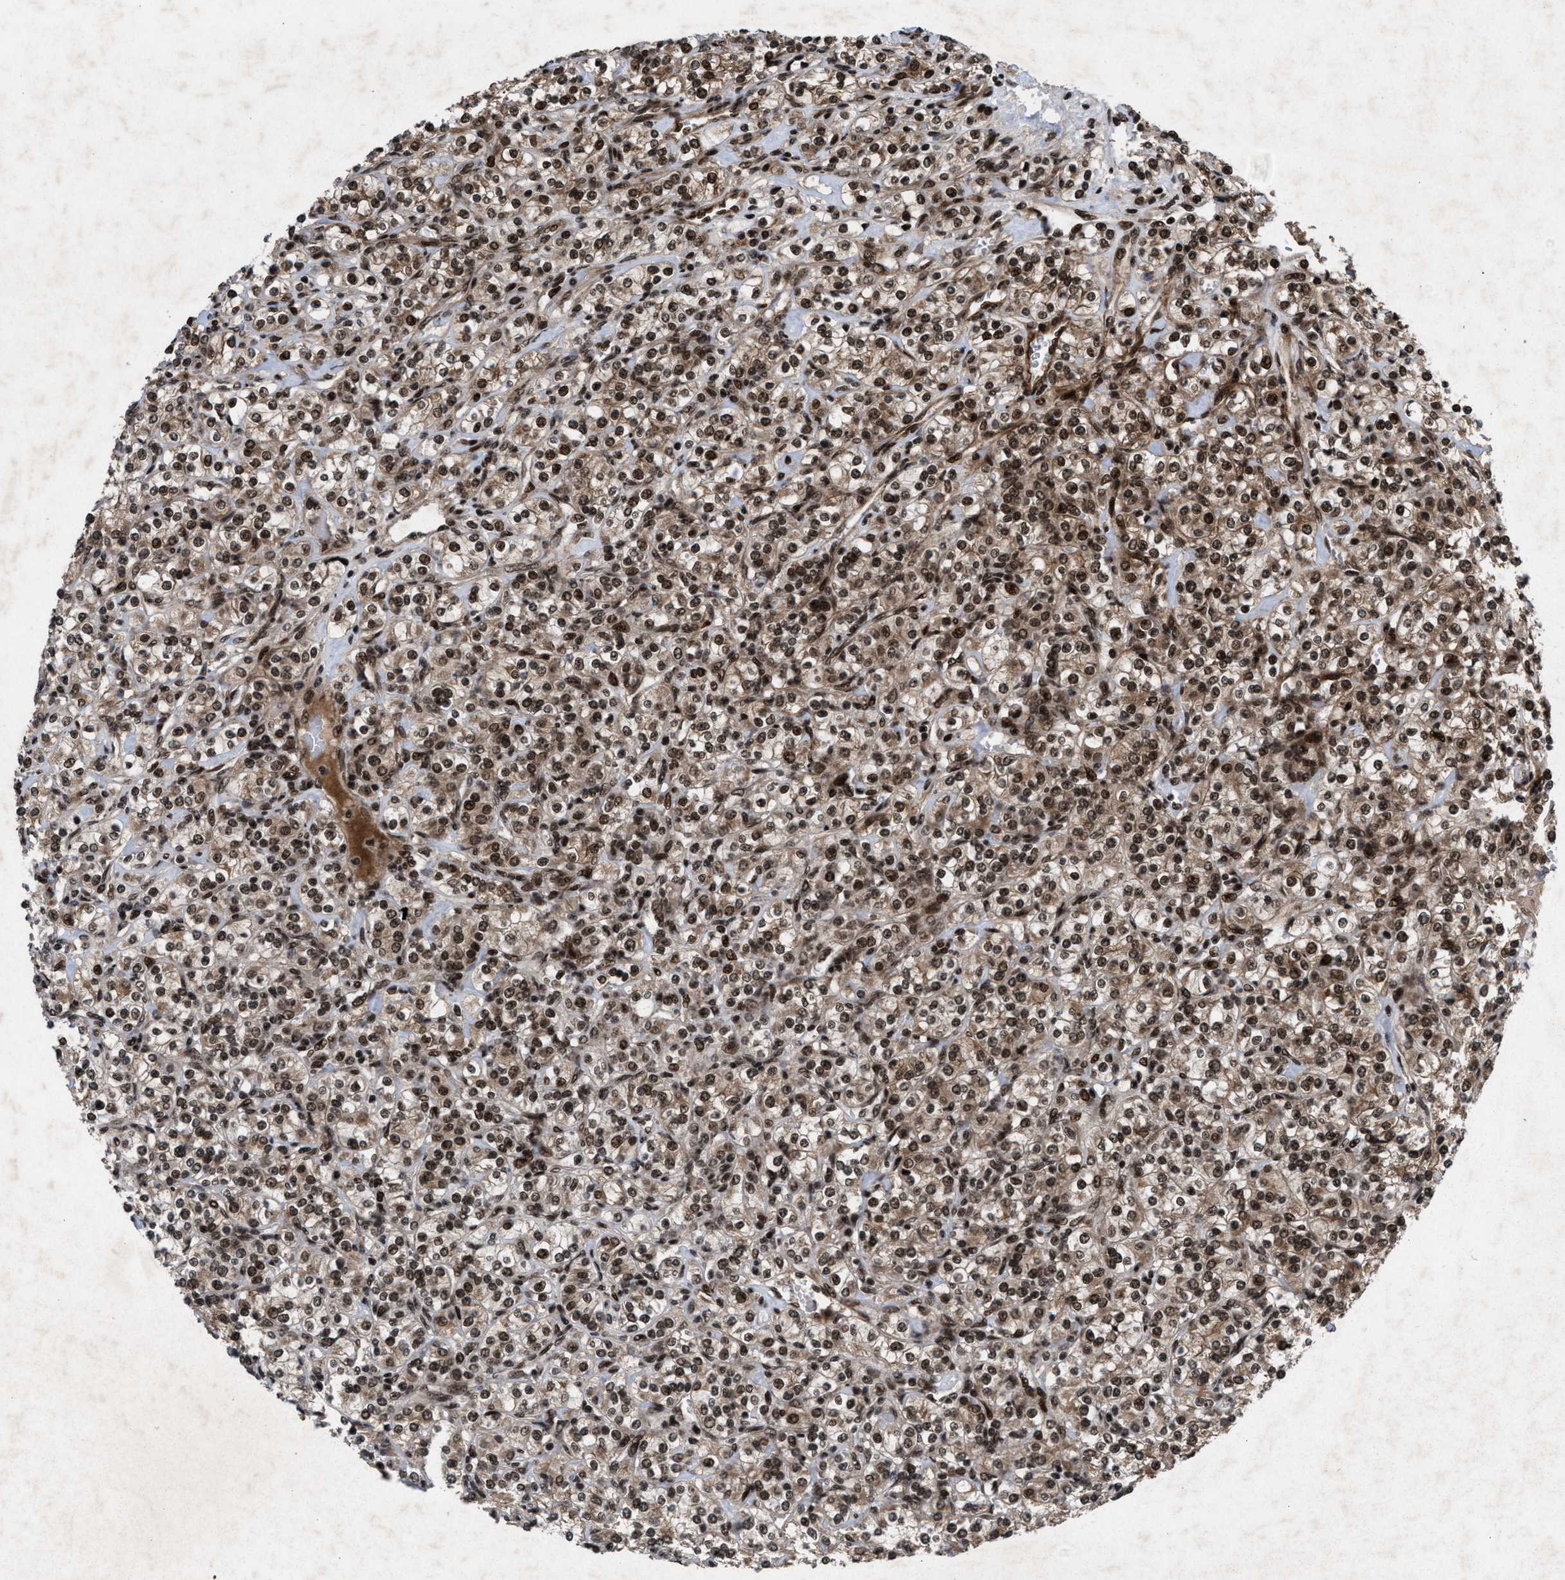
{"staining": {"intensity": "moderate", "quantity": ">75%", "location": "cytoplasmic/membranous,nuclear"}, "tissue": "renal cancer", "cell_type": "Tumor cells", "image_type": "cancer", "snomed": [{"axis": "morphology", "description": "Adenocarcinoma, NOS"}, {"axis": "topography", "description": "Kidney"}], "caption": "Renal adenocarcinoma stained with immunohistochemistry demonstrates moderate cytoplasmic/membranous and nuclear positivity in about >75% of tumor cells. (DAB IHC with brightfield microscopy, high magnification).", "gene": "WIZ", "patient": {"sex": "male", "age": 77}}